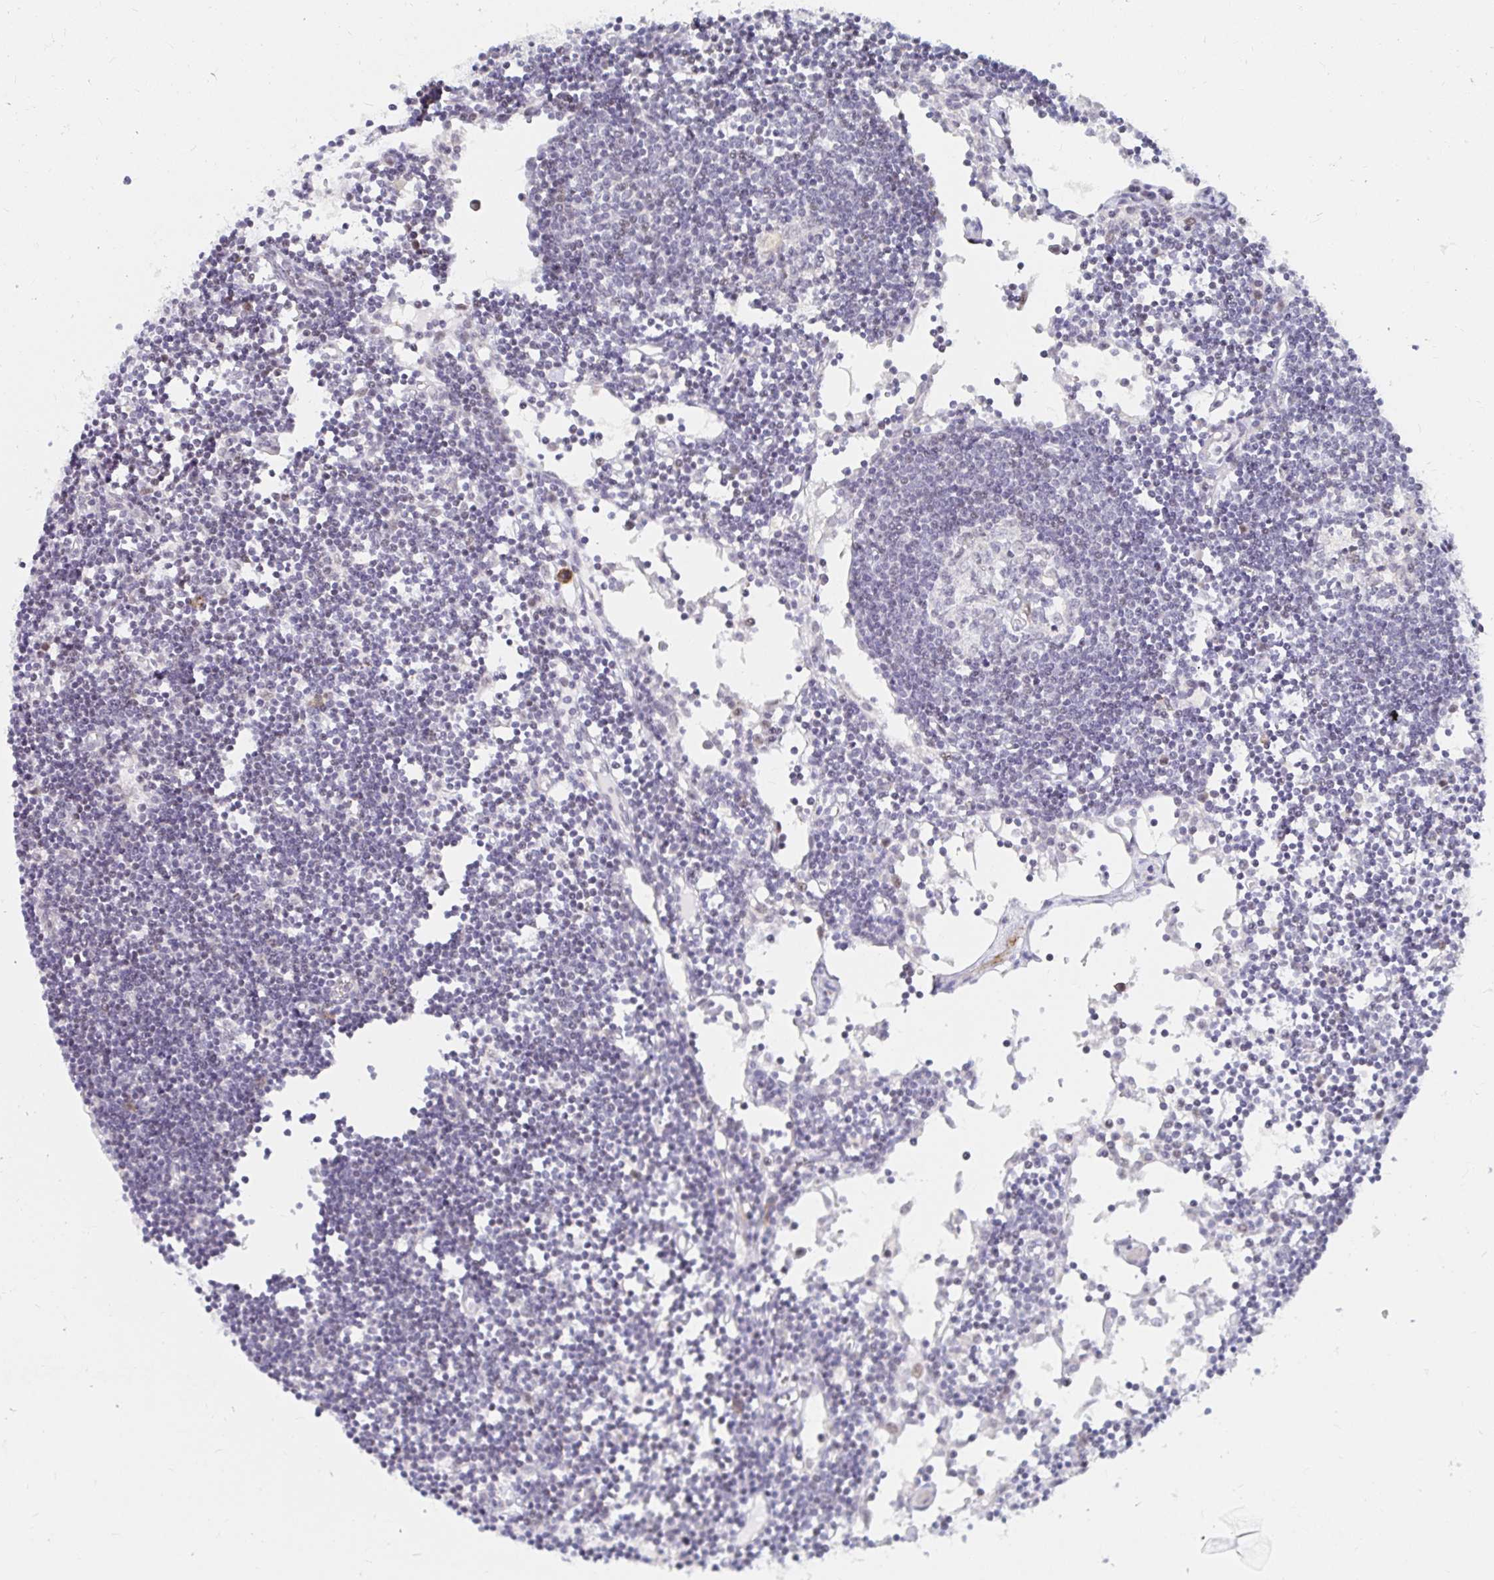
{"staining": {"intensity": "negative", "quantity": "none", "location": "none"}, "tissue": "lymph node", "cell_type": "Germinal center cells", "image_type": "normal", "snomed": [{"axis": "morphology", "description": "Normal tissue, NOS"}, {"axis": "topography", "description": "Lymph node"}], "caption": "A photomicrograph of human lymph node is negative for staining in germinal center cells. (Stains: DAB (3,3'-diaminobenzidine) immunohistochemistry (IHC) with hematoxylin counter stain, Microscopy: brightfield microscopy at high magnification).", "gene": "COL28A1", "patient": {"sex": "female", "age": 65}}